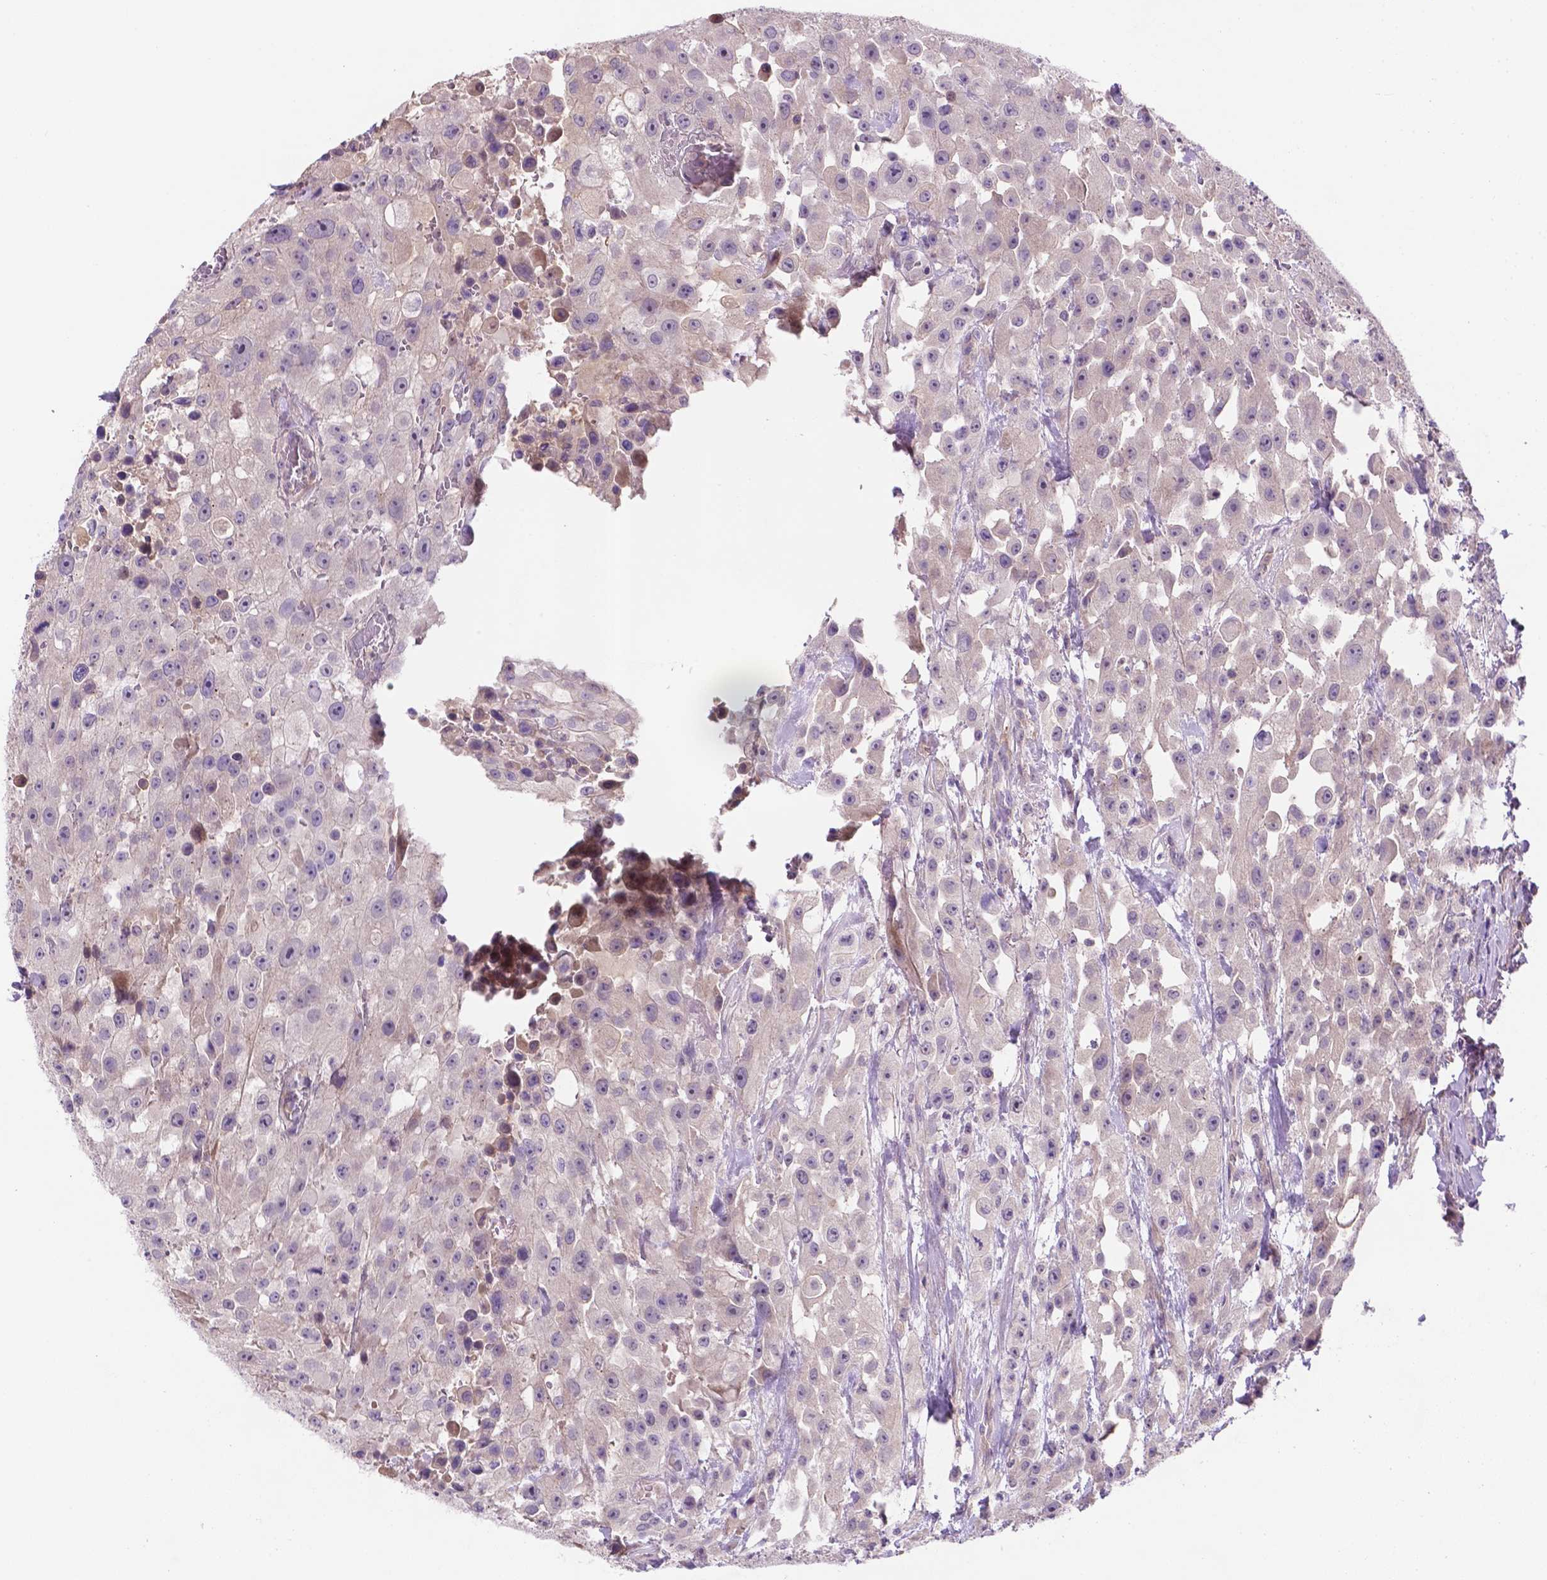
{"staining": {"intensity": "negative", "quantity": "none", "location": "none"}, "tissue": "urothelial cancer", "cell_type": "Tumor cells", "image_type": "cancer", "snomed": [{"axis": "morphology", "description": "Urothelial carcinoma, High grade"}, {"axis": "topography", "description": "Urinary bladder"}], "caption": "Tumor cells show no significant expression in high-grade urothelial carcinoma.", "gene": "TM4SF20", "patient": {"sex": "male", "age": 79}}